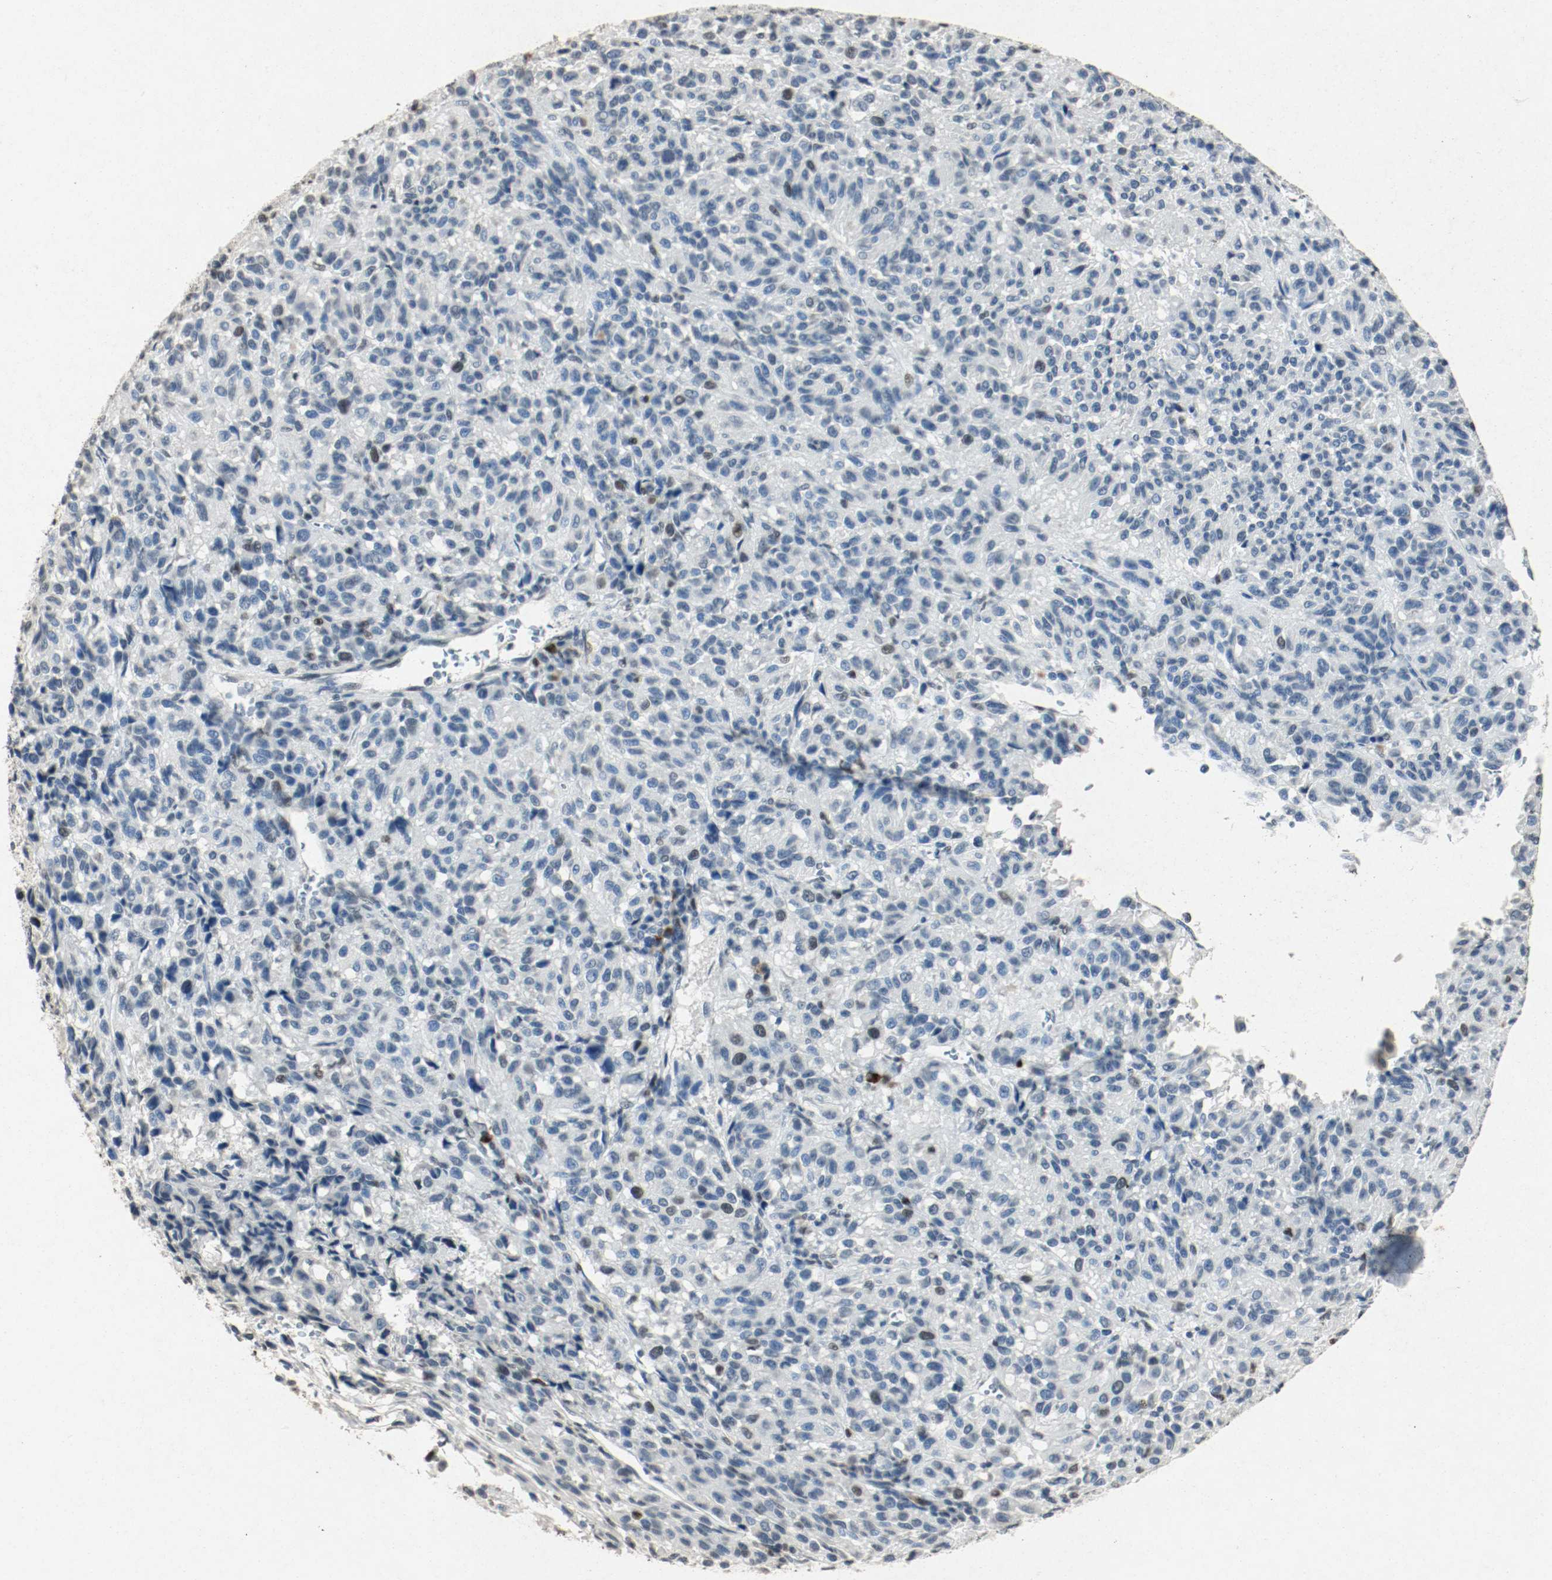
{"staining": {"intensity": "weak", "quantity": "<25%", "location": "nuclear"}, "tissue": "melanoma", "cell_type": "Tumor cells", "image_type": "cancer", "snomed": [{"axis": "morphology", "description": "Malignant melanoma, Metastatic site"}, {"axis": "topography", "description": "Lung"}], "caption": "This is an immunohistochemistry (IHC) photomicrograph of malignant melanoma (metastatic site). There is no expression in tumor cells.", "gene": "DNMT1", "patient": {"sex": "male", "age": 64}}